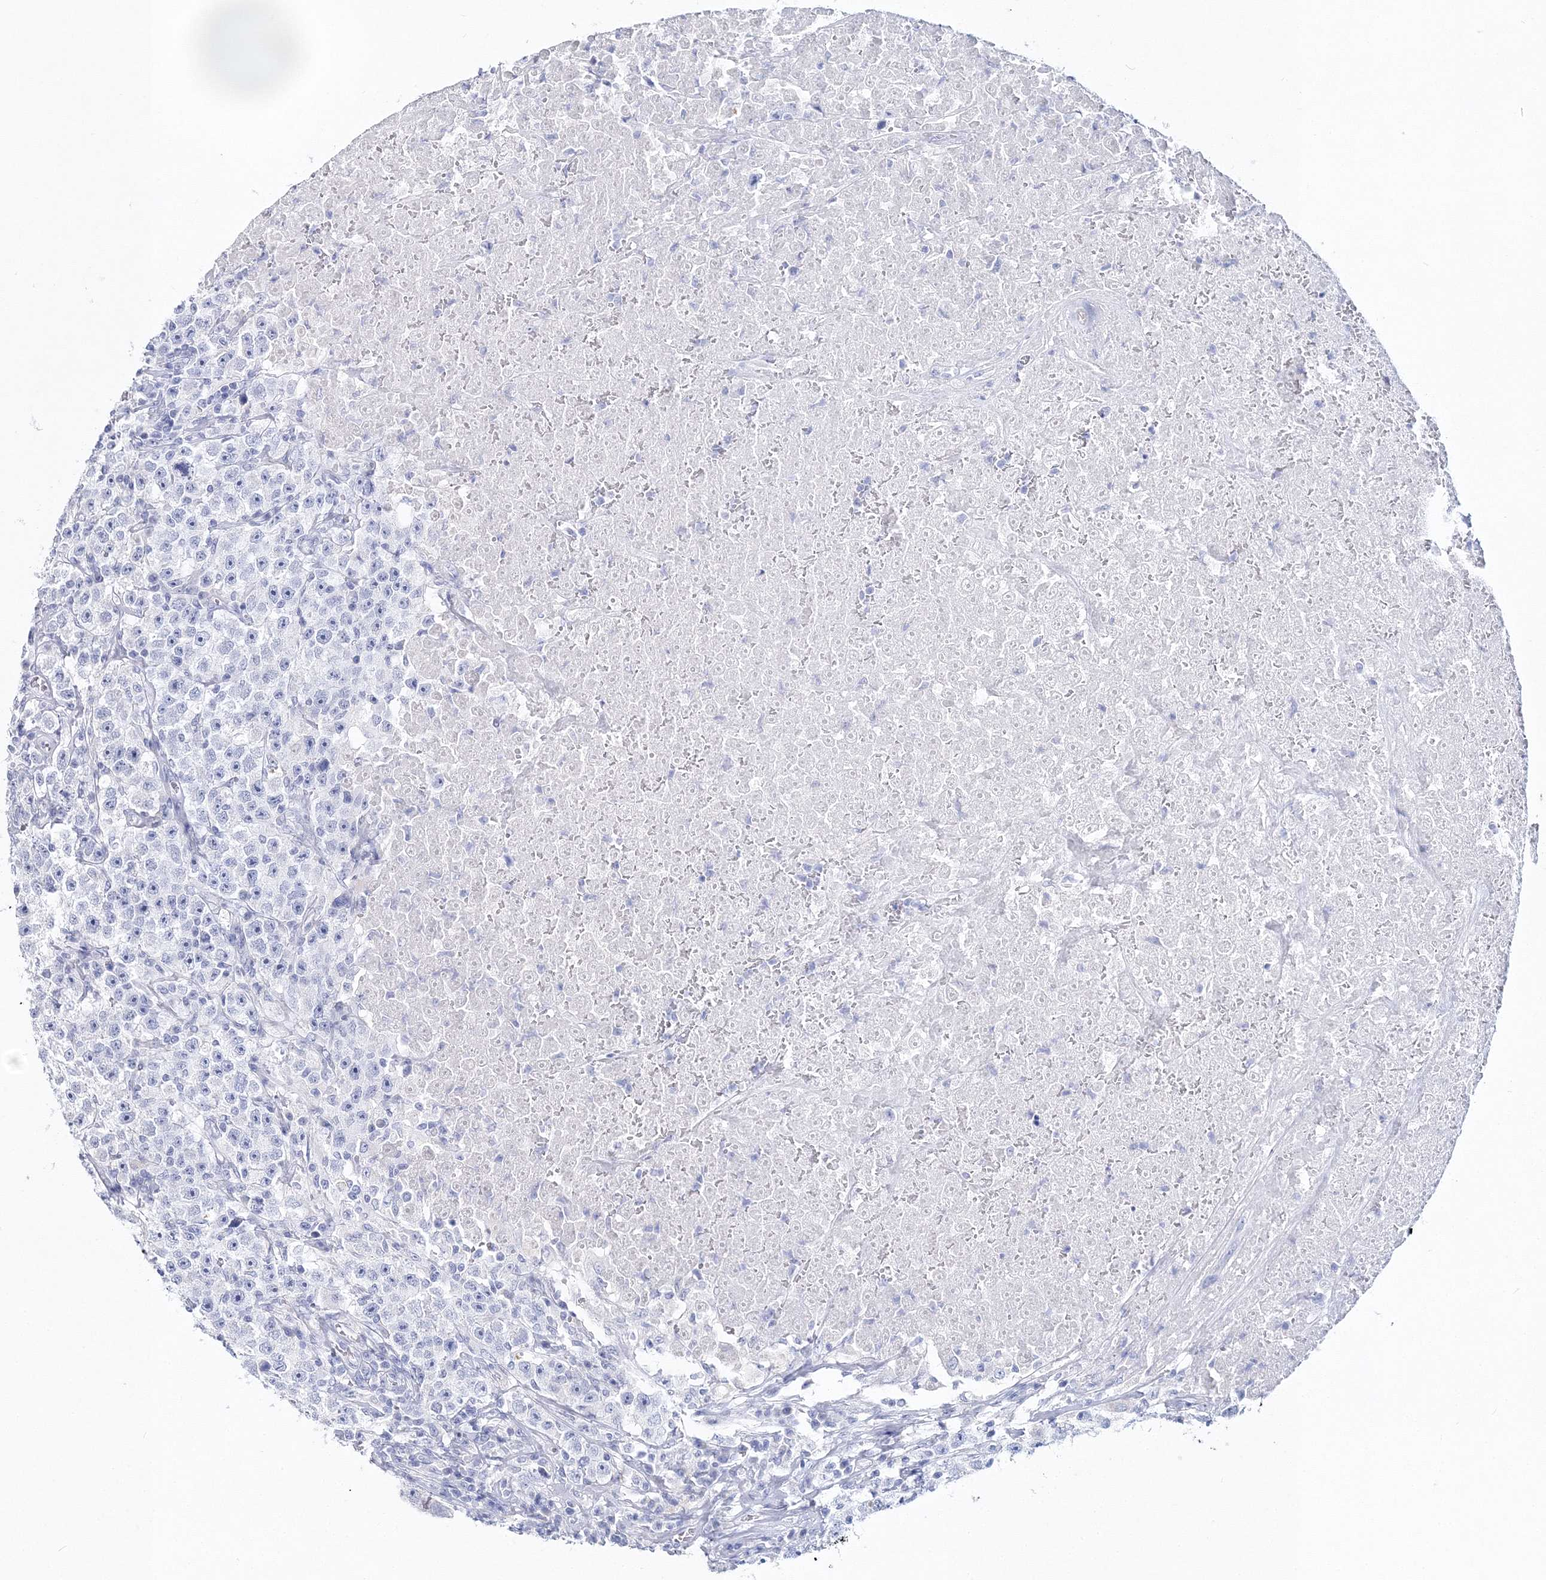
{"staining": {"intensity": "negative", "quantity": "none", "location": "none"}, "tissue": "testis cancer", "cell_type": "Tumor cells", "image_type": "cancer", "snomed": [{"axis": "morphology", "description": "Seminoma, NOS"}, {"axis": "topography", "description": "Testis"}], "caption": "IHC micrograph of neoplastic tissue: seminoma (testis) stained with DAB demonstrates no significant protein expression in tumor cells.", "gene": "MYOZ2", "patient": {"sex": "male", "age": 22}}